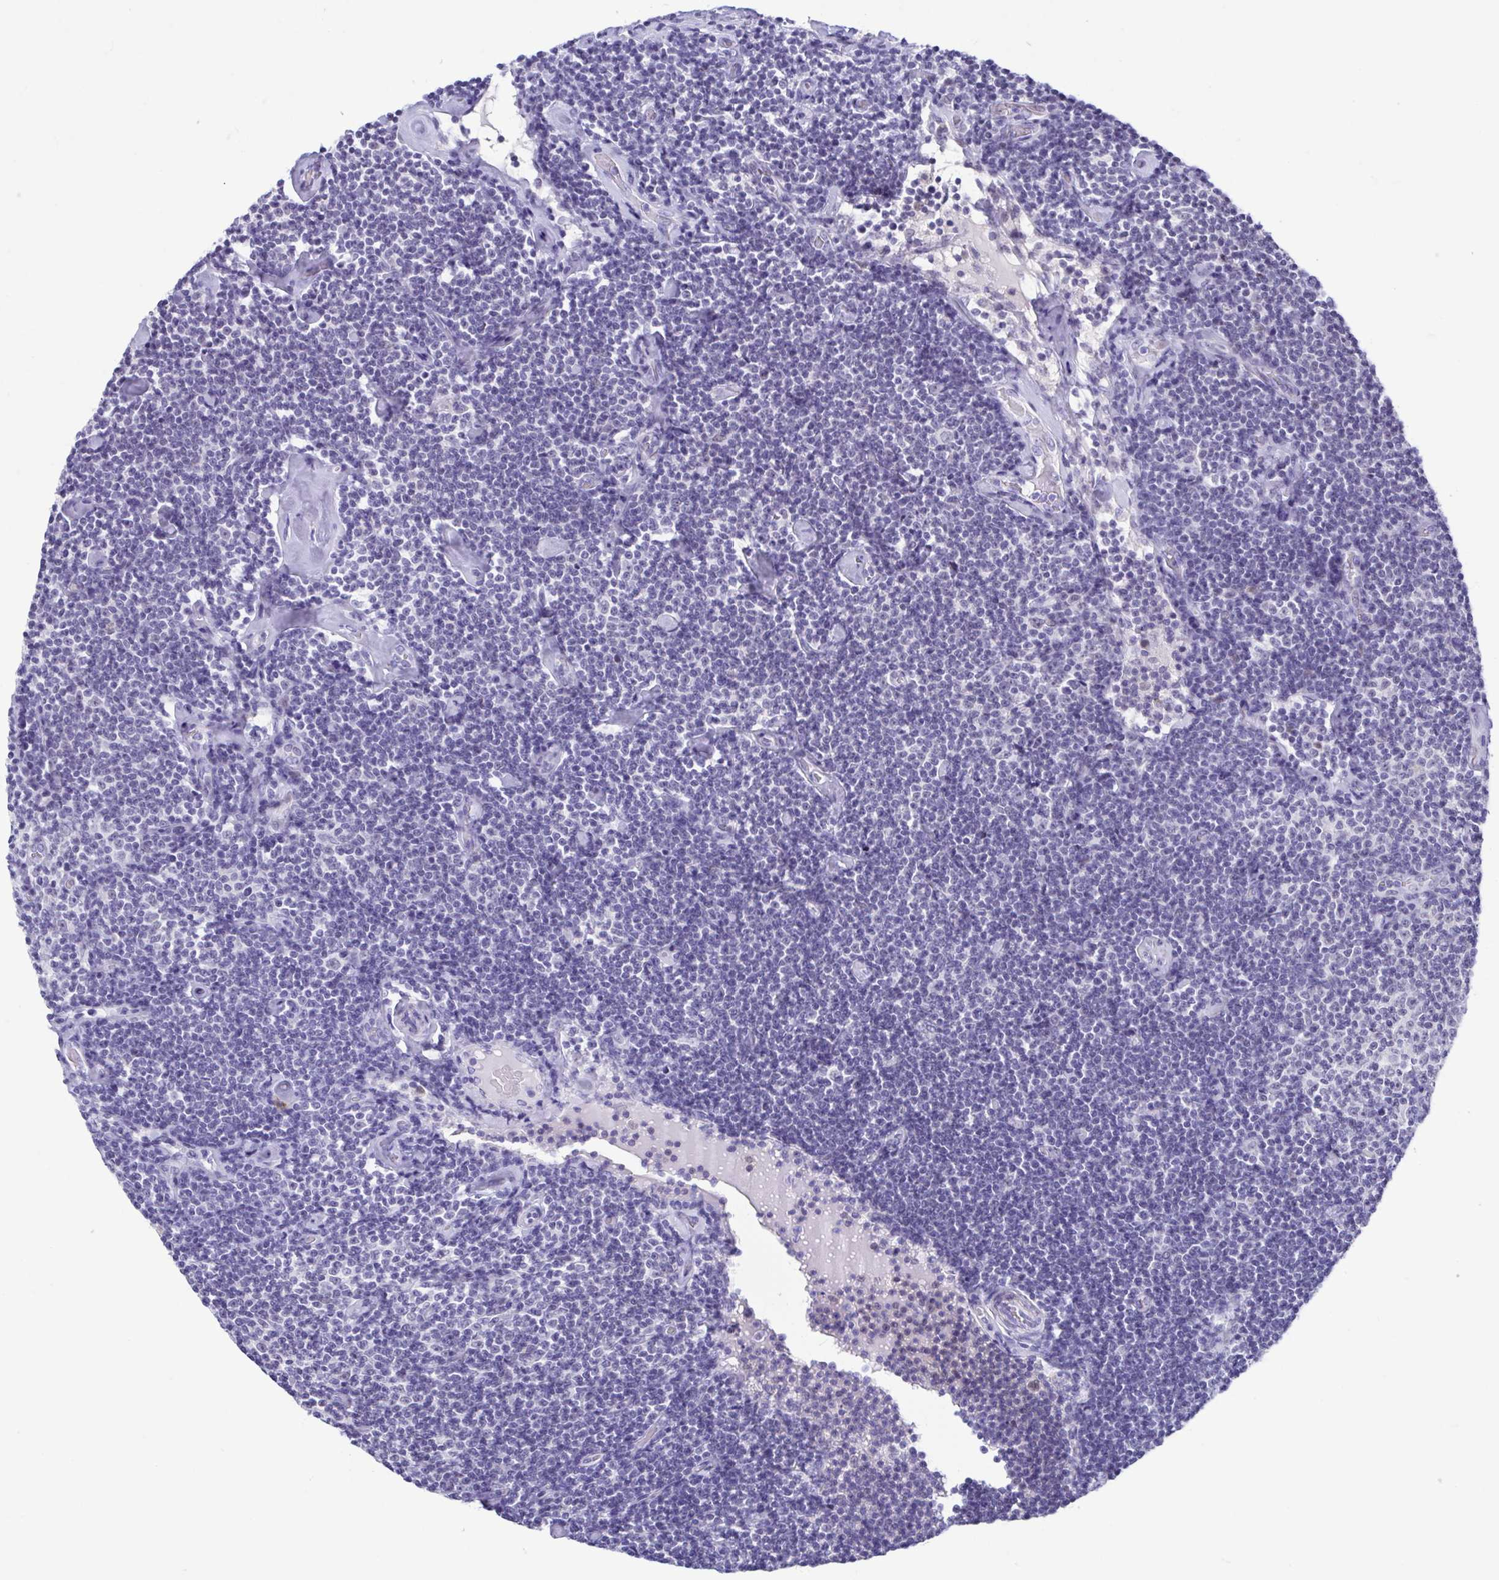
{"staining": {"intensity": "negative", "quantity": "none", "location": "none"}, "tissue": "lymphoma", "cell_type": "Tumor cells", "image_type": "cancer", "snomed": [{"axis": "morphology", "description": "Malignant lymphoma, non-Hodgkin's type, Low grade"}, {"axis": "topography", "description": "Lymph node"}], "caption": "Immunohistochemistry of human lymphoma reveals no expression in tumor cells.", "gene": "PERM1", "patient": {"sex": "male", "age": 81}}